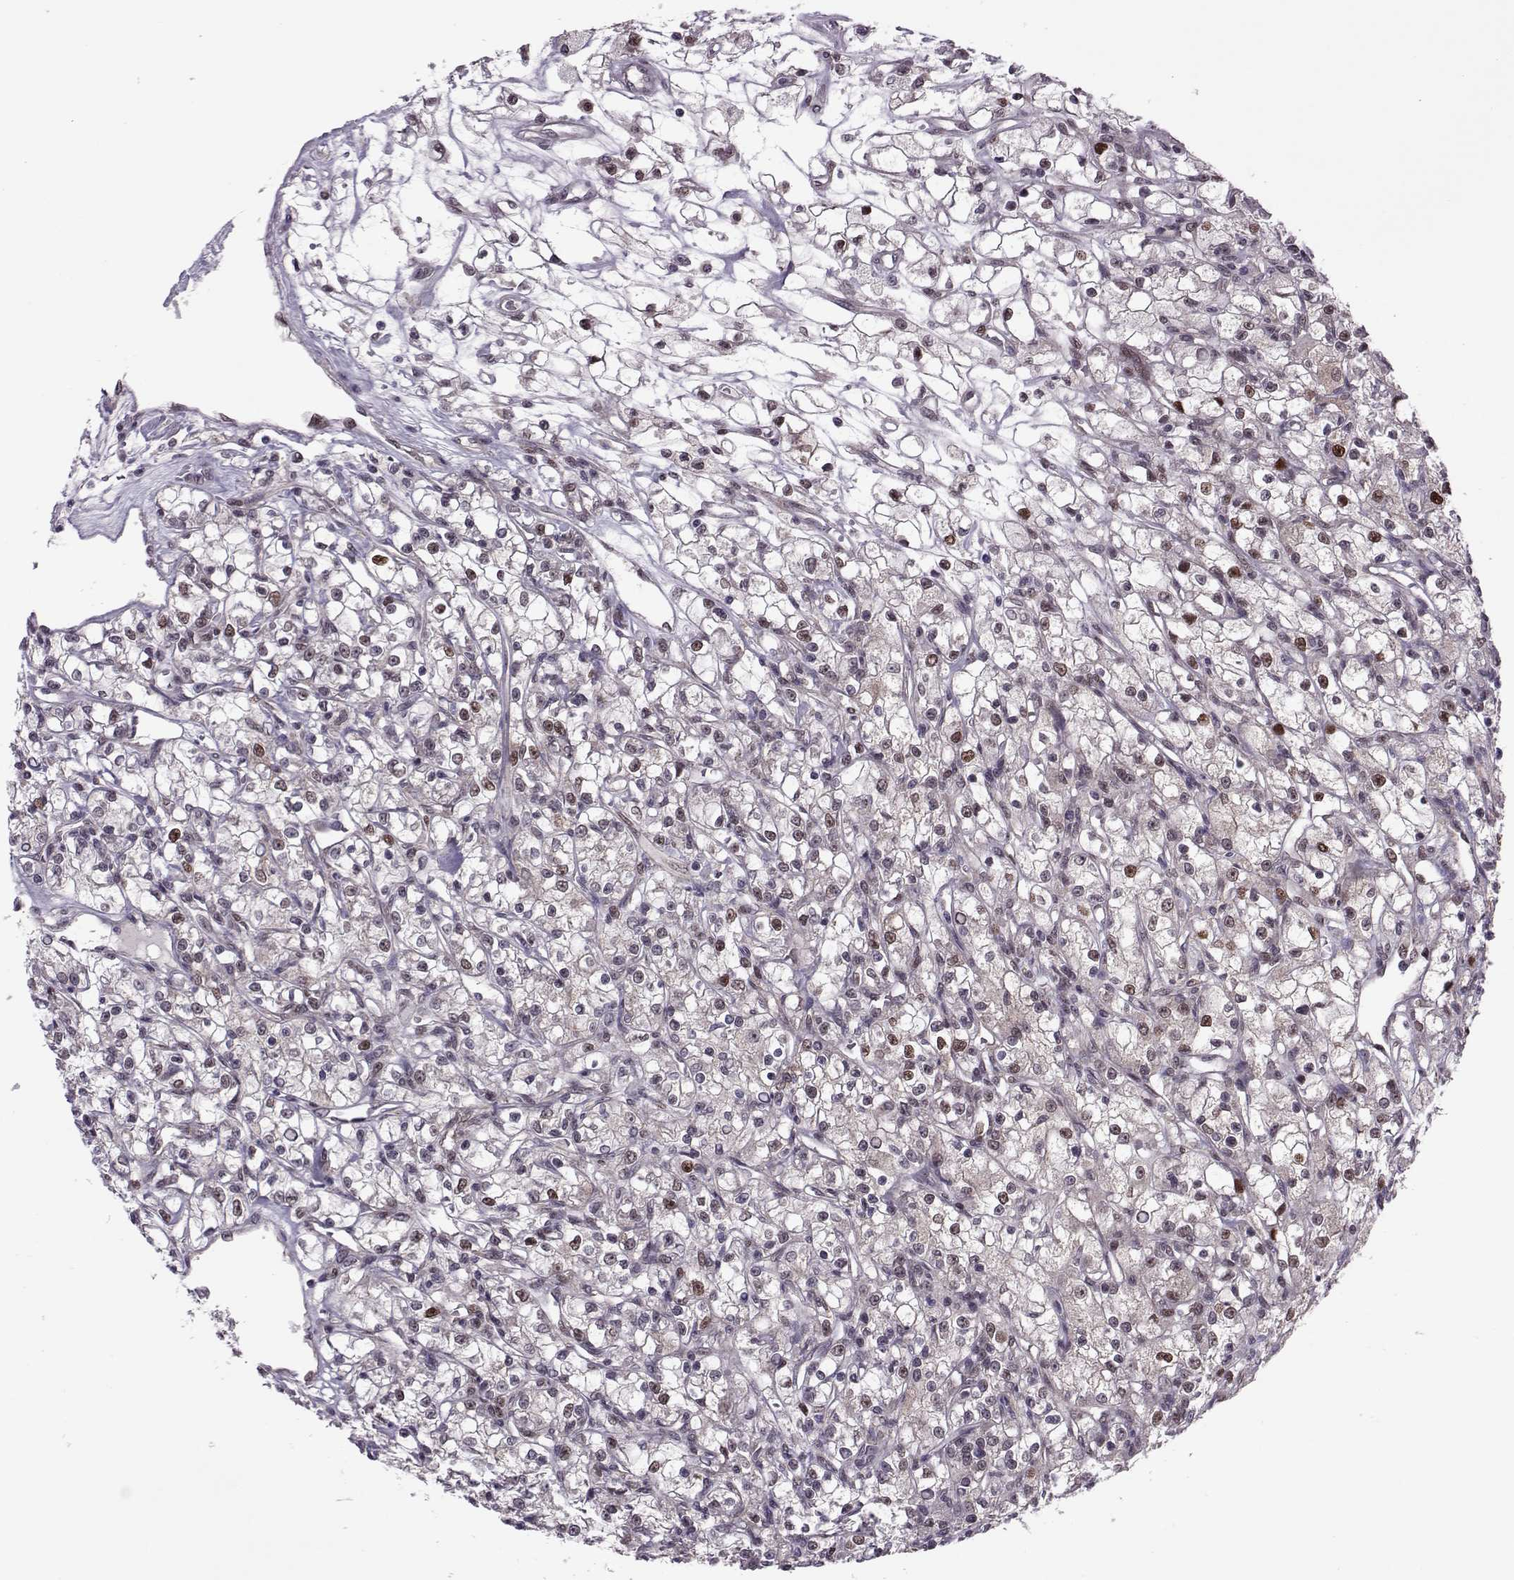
{"staining": {"intensity": "moderate", "quantity": "<25%", "location": "nuclear"}, "tissue": "renal cancer", "cell_type": "Tumor cells", "image_type": "cancer", "snomed": [{"axis": "morphology", "description": "Adenocarcinoma, NOS"}, {"axis": "topography", "description": "Kidney"}], "caption": "Immunohistochemistry of renal adenocarcinoma displays low levels of moderate nuclear expression in approximately <25% of tumor cells. Using DAB (brown) and hematoxylin (blue) stains, captured at high magnification using brightfield microscopy.", "gene": "CDK4", "patient": {"sex": "female", "age": 59}}